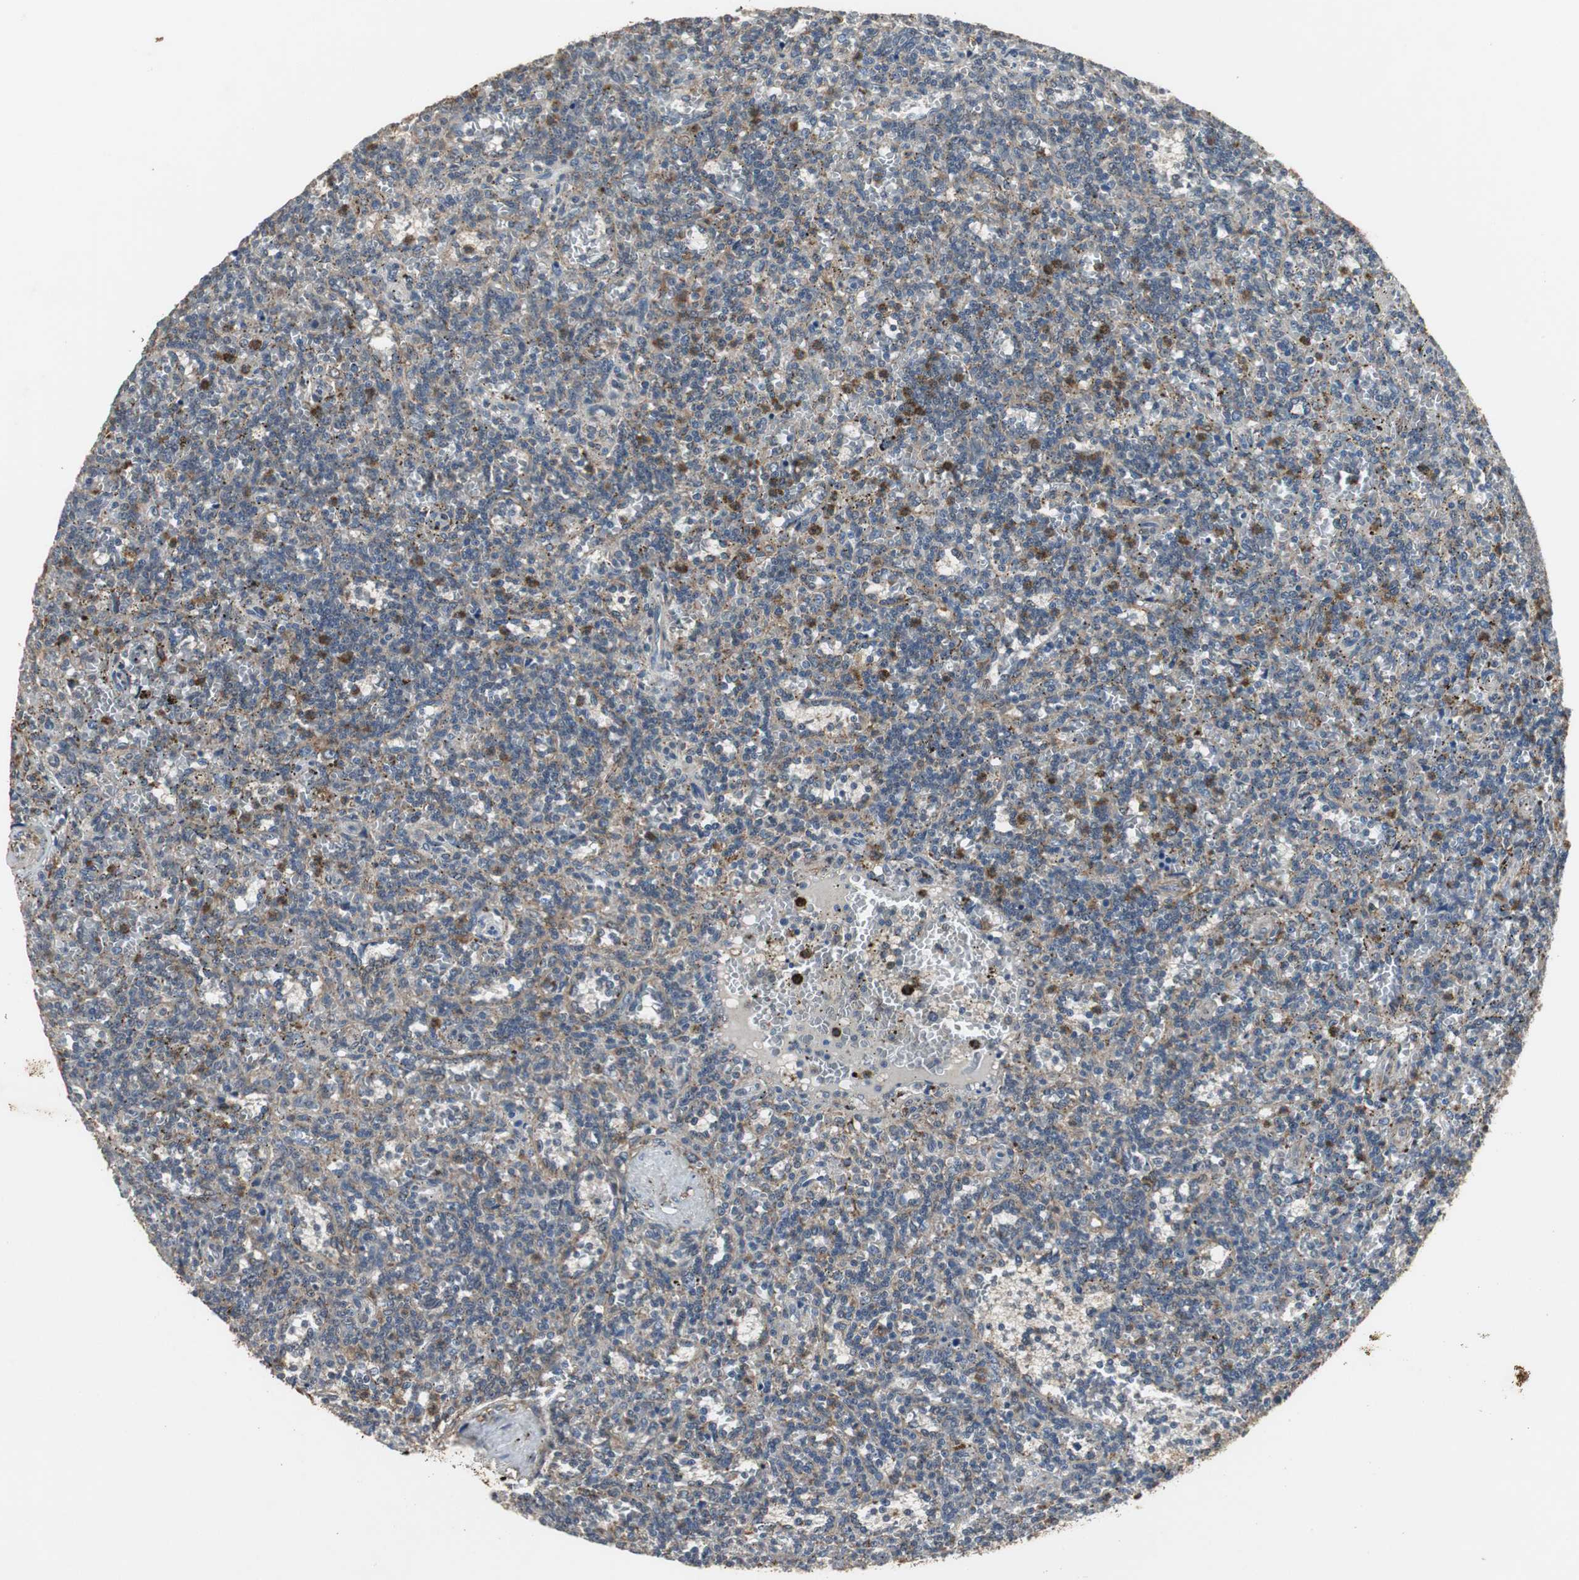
{"staining": {"intensity": "moderate", "quantity": ">75%", "location": "cytoplasmic/membranous"}, "tissue": "lymphoma", "cell_type": "Tumor cells", "image_type": "cancer", "snomed": [{"axis": "morphology", "description": "Malignant lymphoma, non-Hodgkin's type, Low grade"}, {"axis": "topography", "description": "Spleen"}], "caption": "Approximately >75% of tumor cells in low-grade malignant lymphoma, non-Hodgkin's type demonstrate moderate cytoplasmic/membranous protein staining as visualized by brown immunohistochemical staining.", "gene": "JTB", "patient": {"sex": "male", "age": 73}}